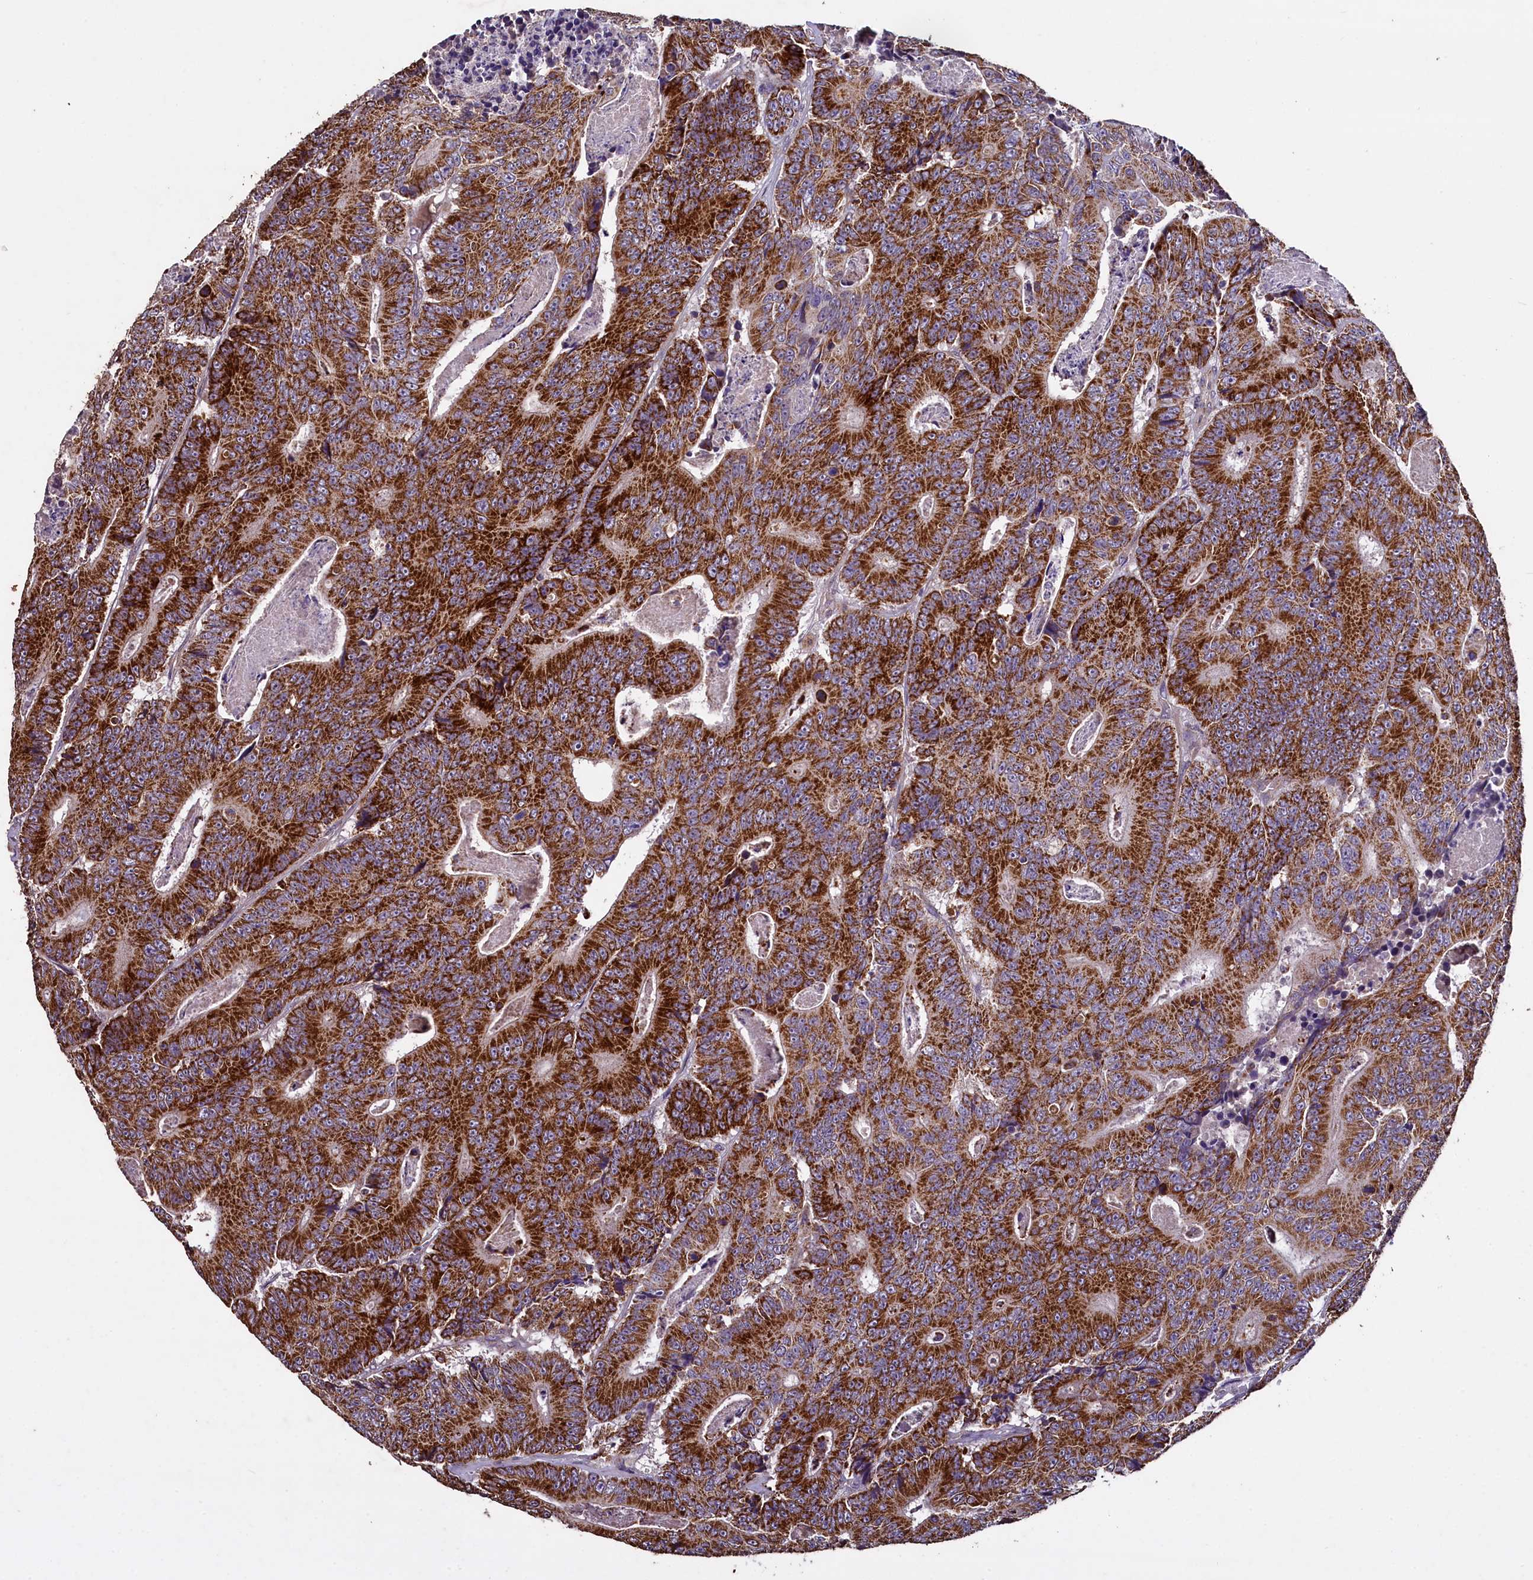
{"staining": {"intensity": "strong", "quantity": ">75%", "location": "cytoplasmic/membranous"}, "tissue": "colorectal cancer", "cell_type": "Tumor cells", "image_type": "cancer", "snomed": [{"axis": "morphology", "description": "Adenocarcinoma, NOS"}, {"axis": "topography", "description": "Colon"}], "caption": "Immunohistochemistry (IHC) histopathology image of adenocarcinoma (colorectal) stained for a protein (brown), which shows high levels of strong cytoplasmic/membranous staining in approximately >75% of tumor cells.", "gene": "COQ9", "patient": {"sex": "male", "age": 83}}